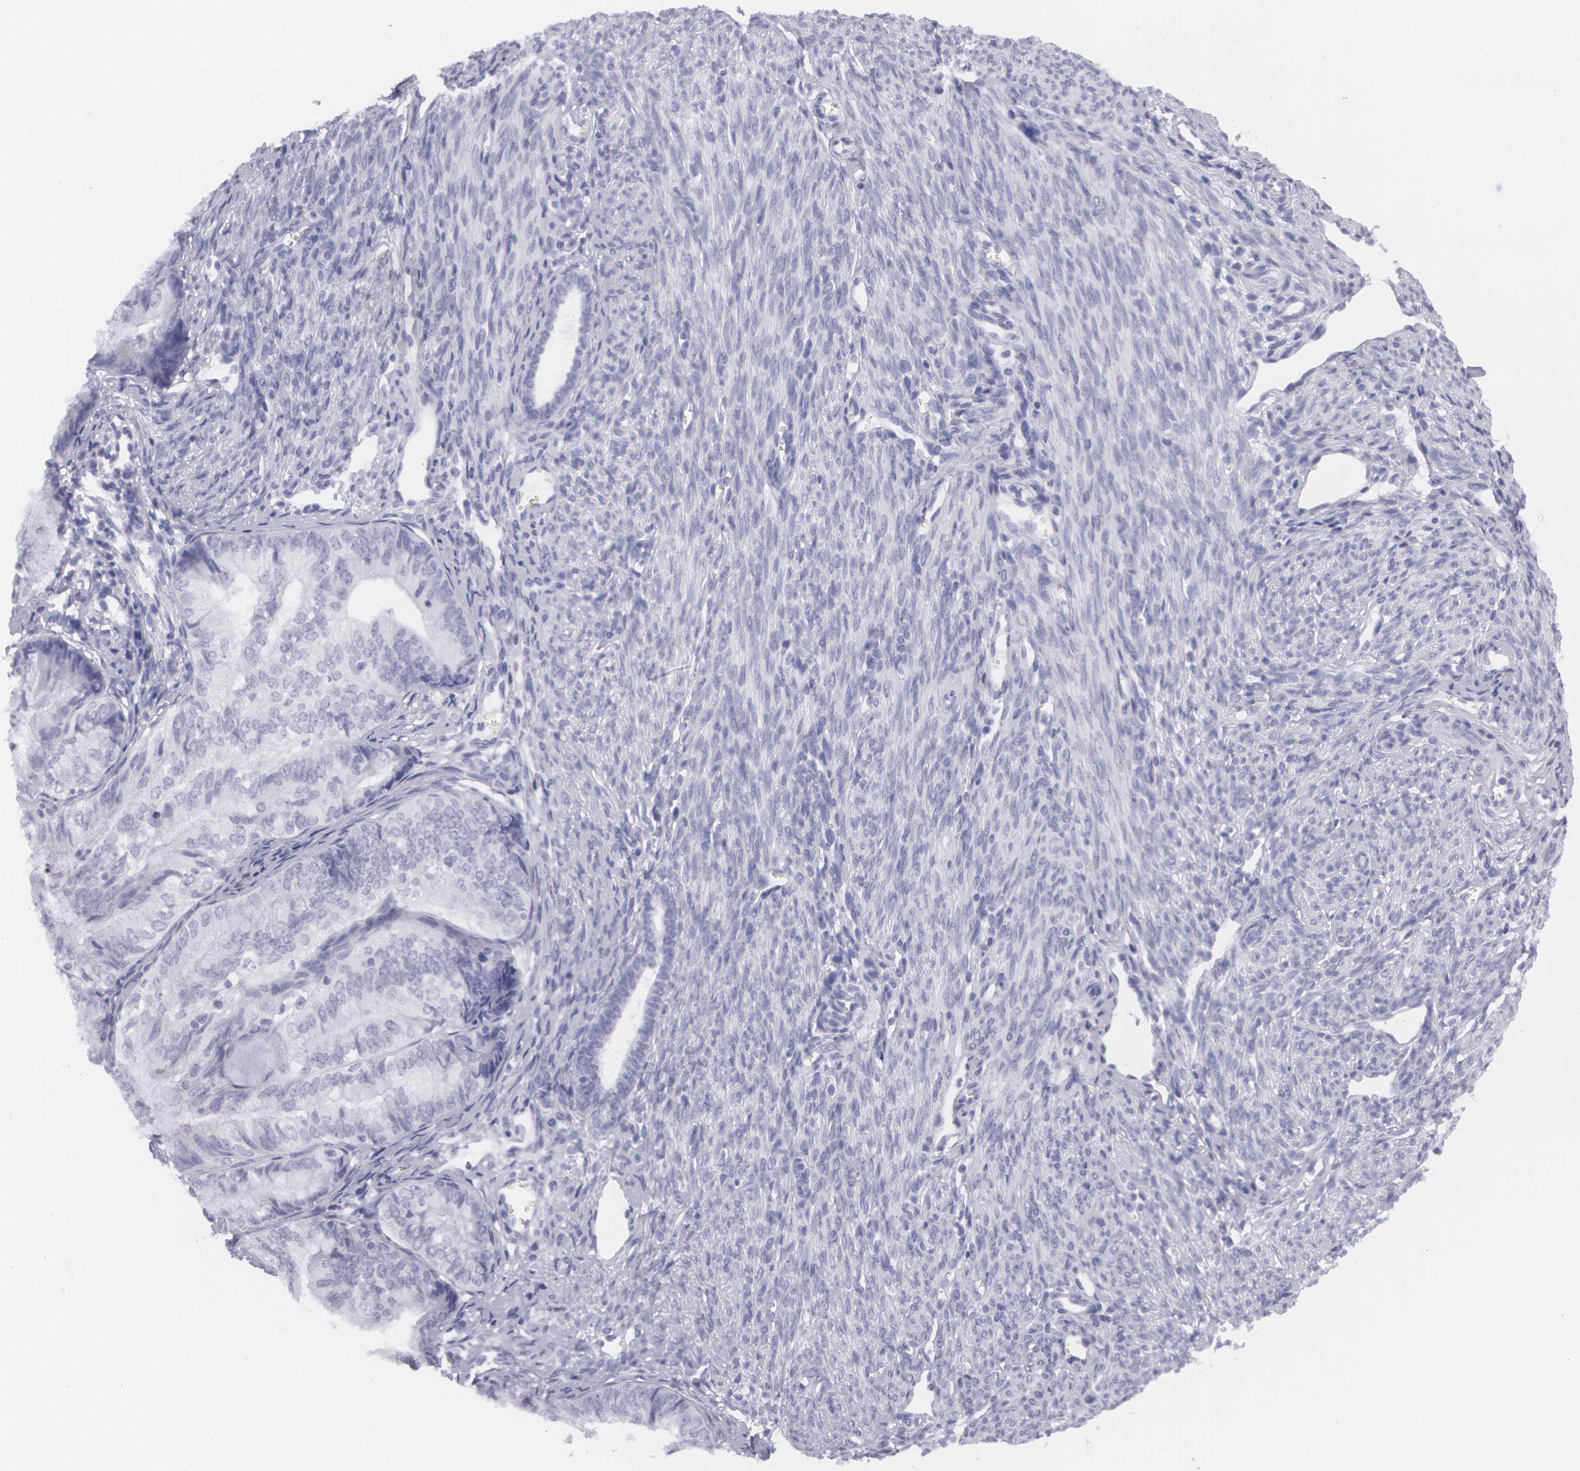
{"staining": {"intensity": "negative", "quantity": "none", "location": "none"}, "tissue": "endometrial cancer", "cell_type": "Tumor cells", "image_type": "cancer", "snomed": [{"axis": "morphology", "description": "Adenocarcinoma, NOS"}, {"axis": "topography", "description": "Endometrium"}], "caption": "Endometrial adenocarcinoma was stained to show a protein in brown. There is no significant staining in tumor cells. Nuclei are stained in blue.", "gene": "AMACR", "patient": {"sex": "female", "age": 66}}